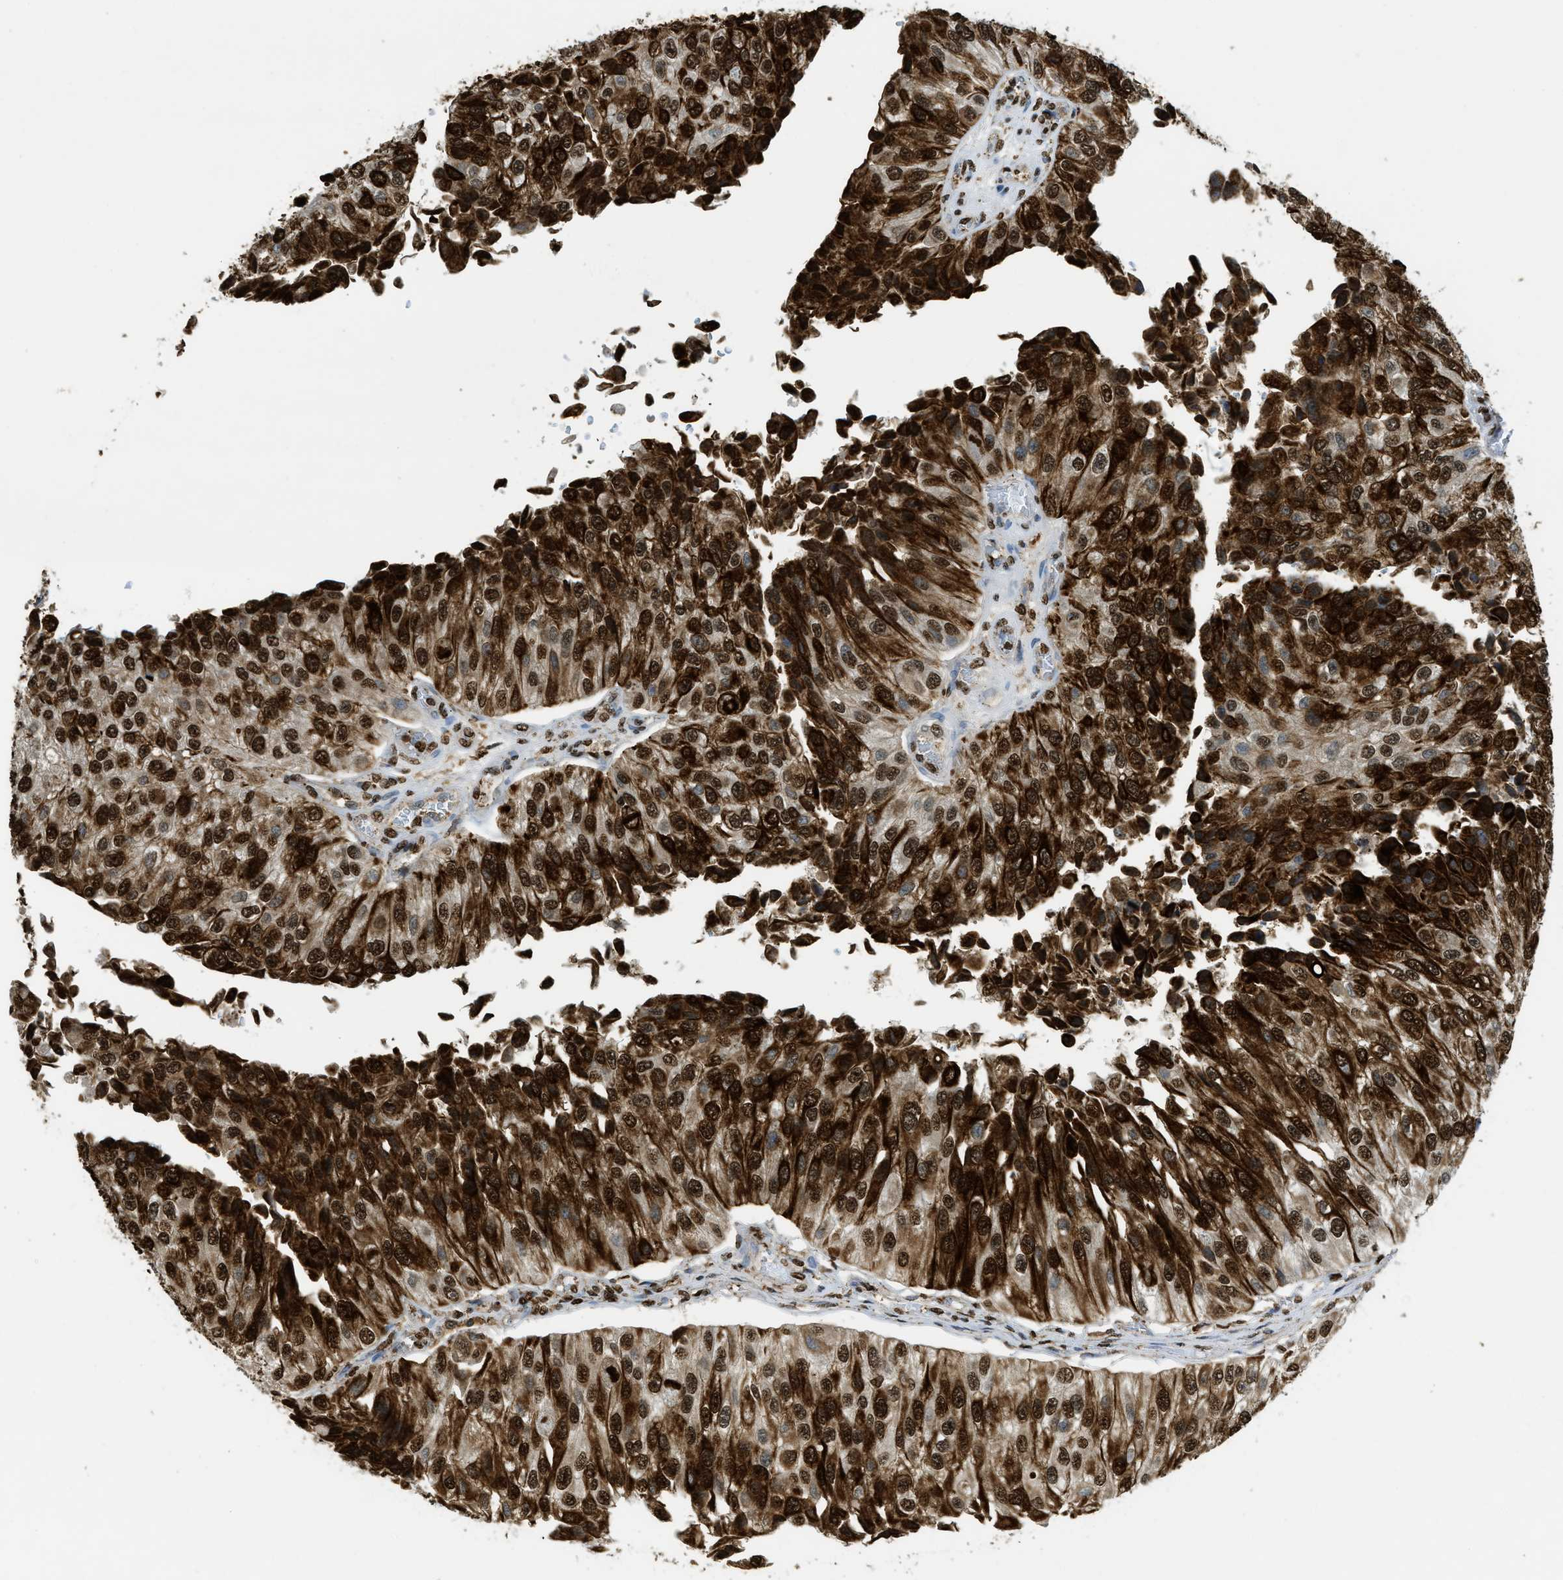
{"staining": {"intensity": "strong", "quantity": ">75%", "location": "nuclear"}, "tissue": "urothelial cancer", "cell_type": "Tumor cells", "image_type": "cancer", "snomed": [{"axis": "morphology", "description": "Urothelial carcinoma, High grade"}, {"axis": "topography", "description": "Kidney"}, {"axis": "topography", "description": "Urinary bladder"}], "caption": "This is an image of immunohistochemistry (IHC) staining of high-grade urothelial carcinoma, which shows strong expression in the nuclear of tumor cells.", "gene": "NR5A2", "patient": {"sex": "male", "age": 77}}